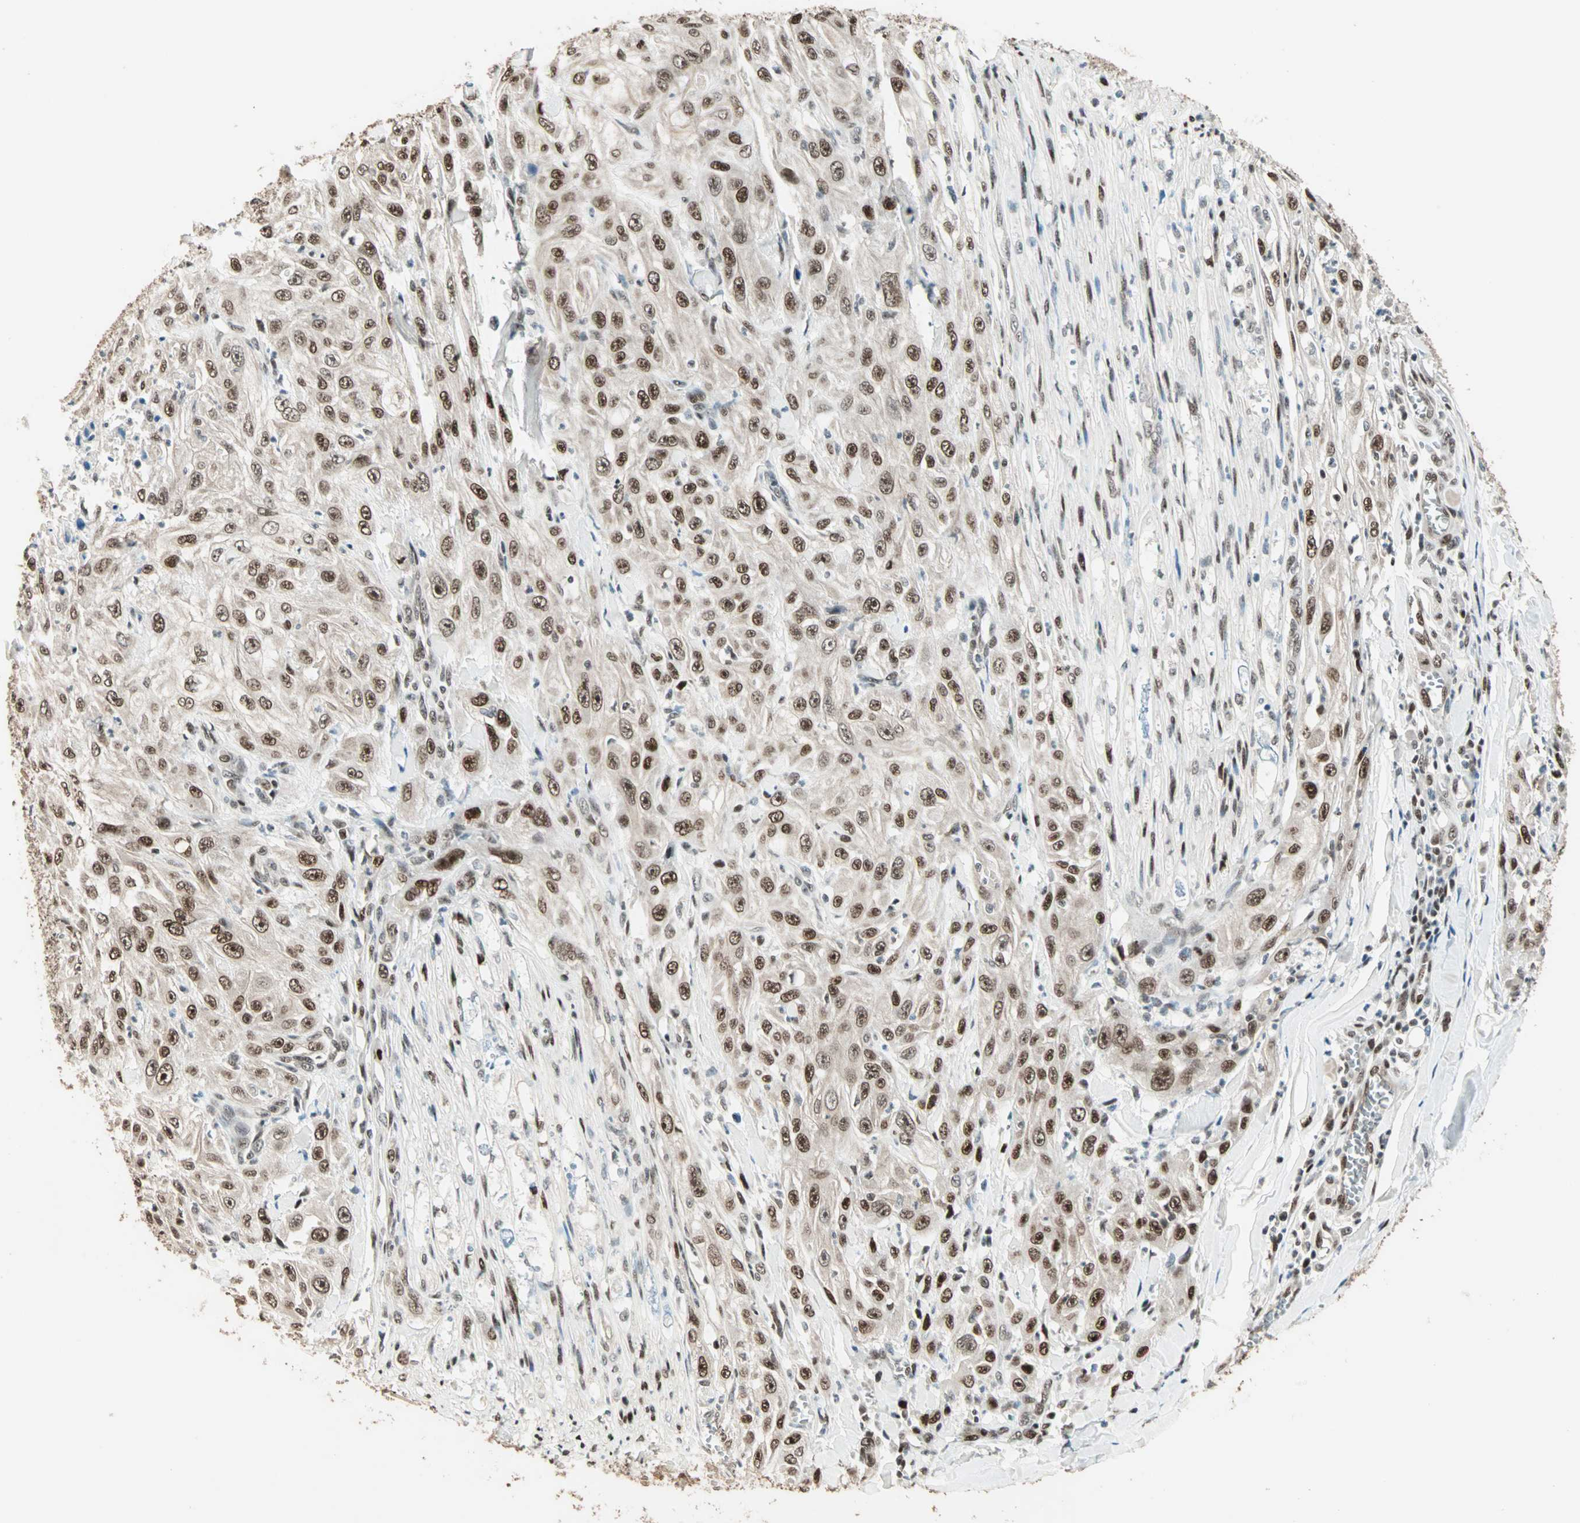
{"staining": {"intensity": "strong", "quantity": ">75%", "location": "nuclear"}, "tissue": "skin cancer", "cell_type": "Tumor cells", "image_type": "cancer", "snomed": [{"axis": "morphology", "description": "Squamous cell carcinoma, NOS"}, {"axis": "morphology", "description": "Squamous cell carcinoma, metastatic, NOS"}, {"axis": "topography", "description": "Skin"}, {"axis": "topography", "description": "Lymph node"}], "caption": "Human skin cancer stained for a protein (brown) reveals strong nuclear positive positivity in about >75% of tumor cells.", "gene": "MDC1", "patient": {"sex": "male", "age": 75}}